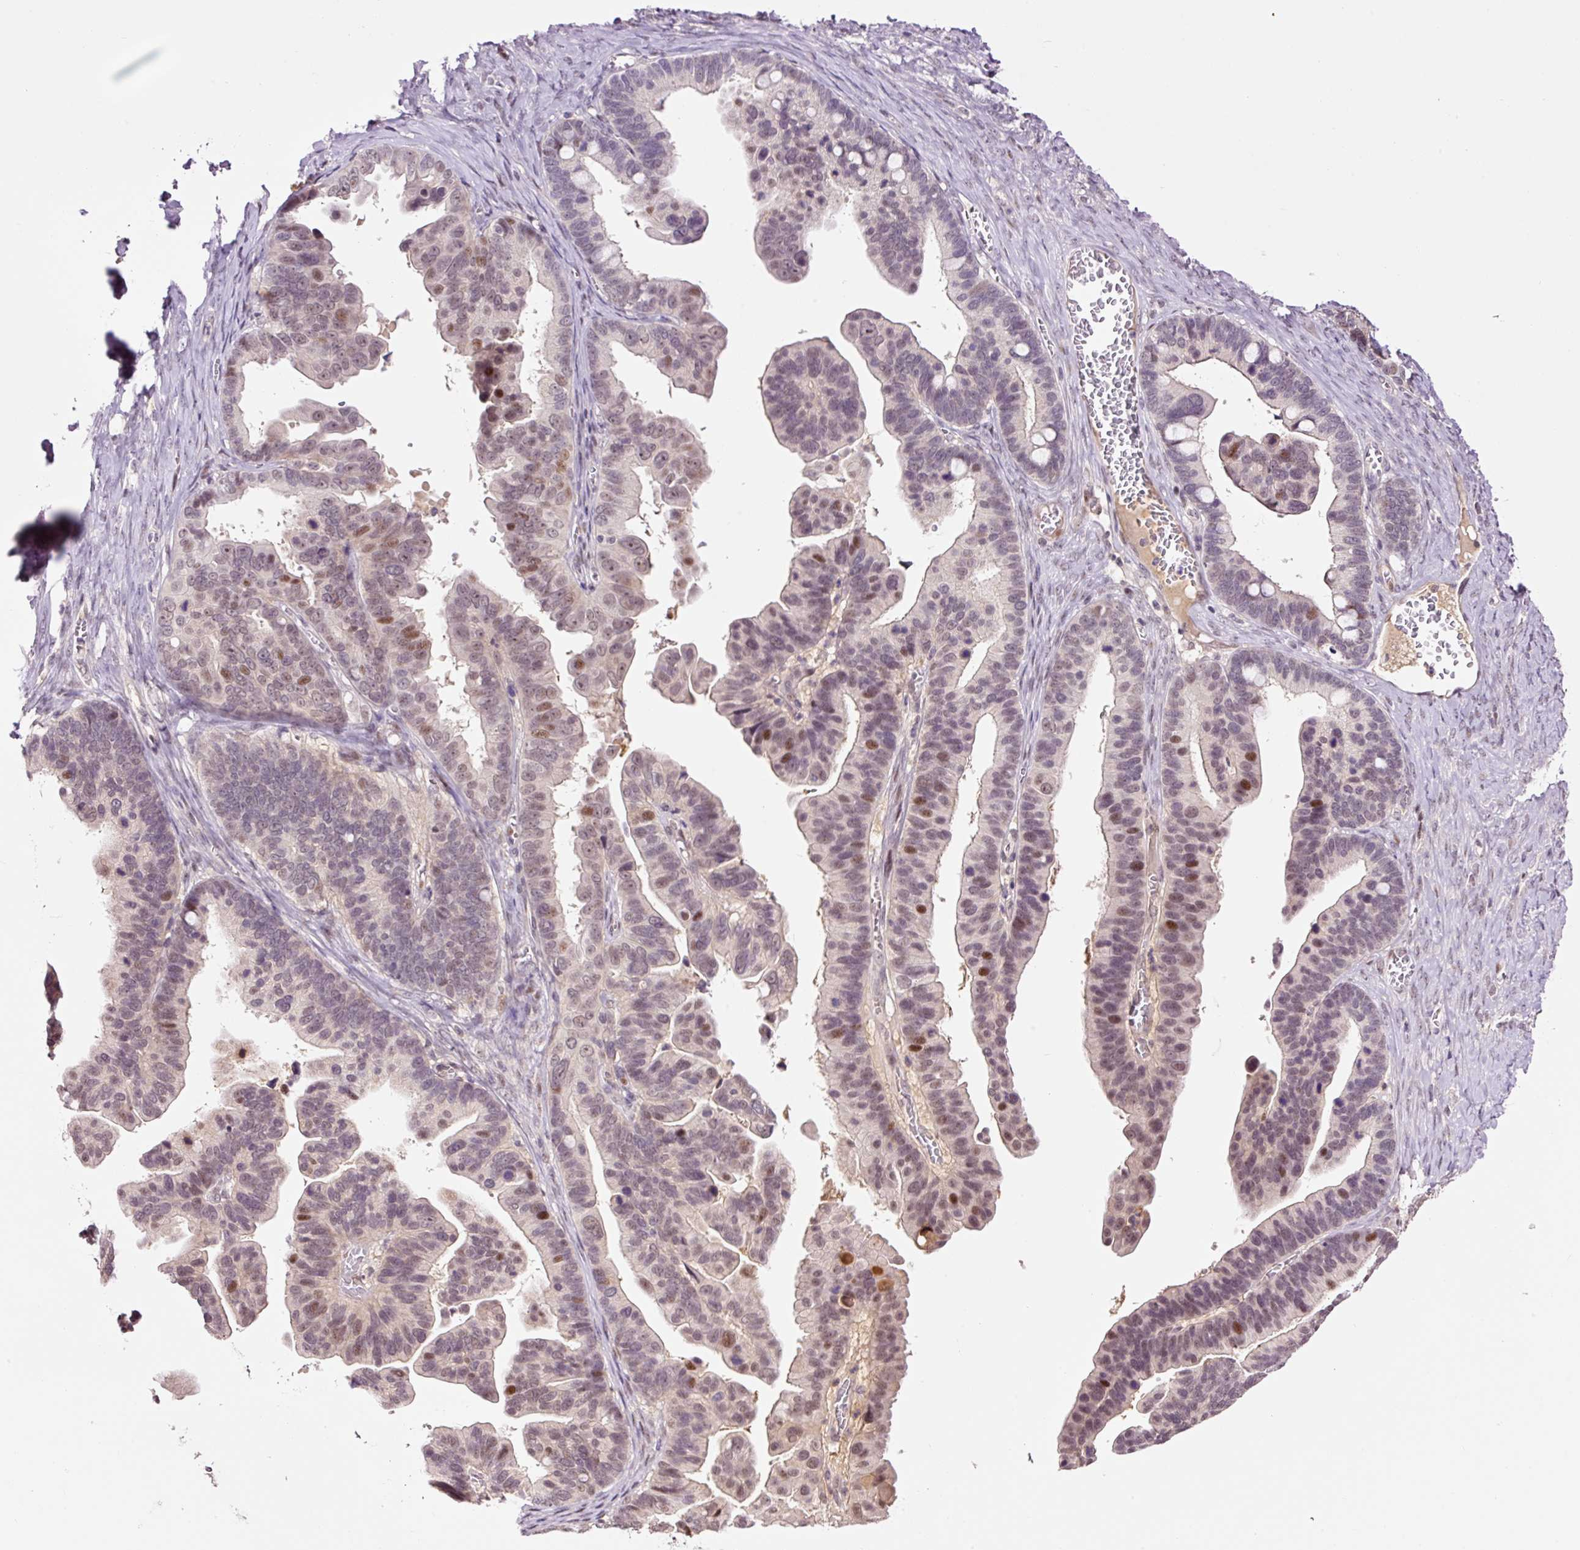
{"staining": {"intensity": "weak", "quantity": "25%-75%", "location": "nuclear"}, "tissue": "ovarian cancer", "cell_type": "Tumor cells", "image_type": "cancer", "snomed": [{"axis": "morphology", "description": "Cystadenocarcinoma, serous, NOS"}, {"axis": "topography", "description": "Ovary"}], "caption": "IHC image of serous cystadenocarcinoma (ovarian) stained for a protein (brown), which exhibits low levels of weak nuclear expression in approximately 25%-75% of tumor cells.", "gene": "DPPA4", "patient": {"sex": "female", "age": 56}}